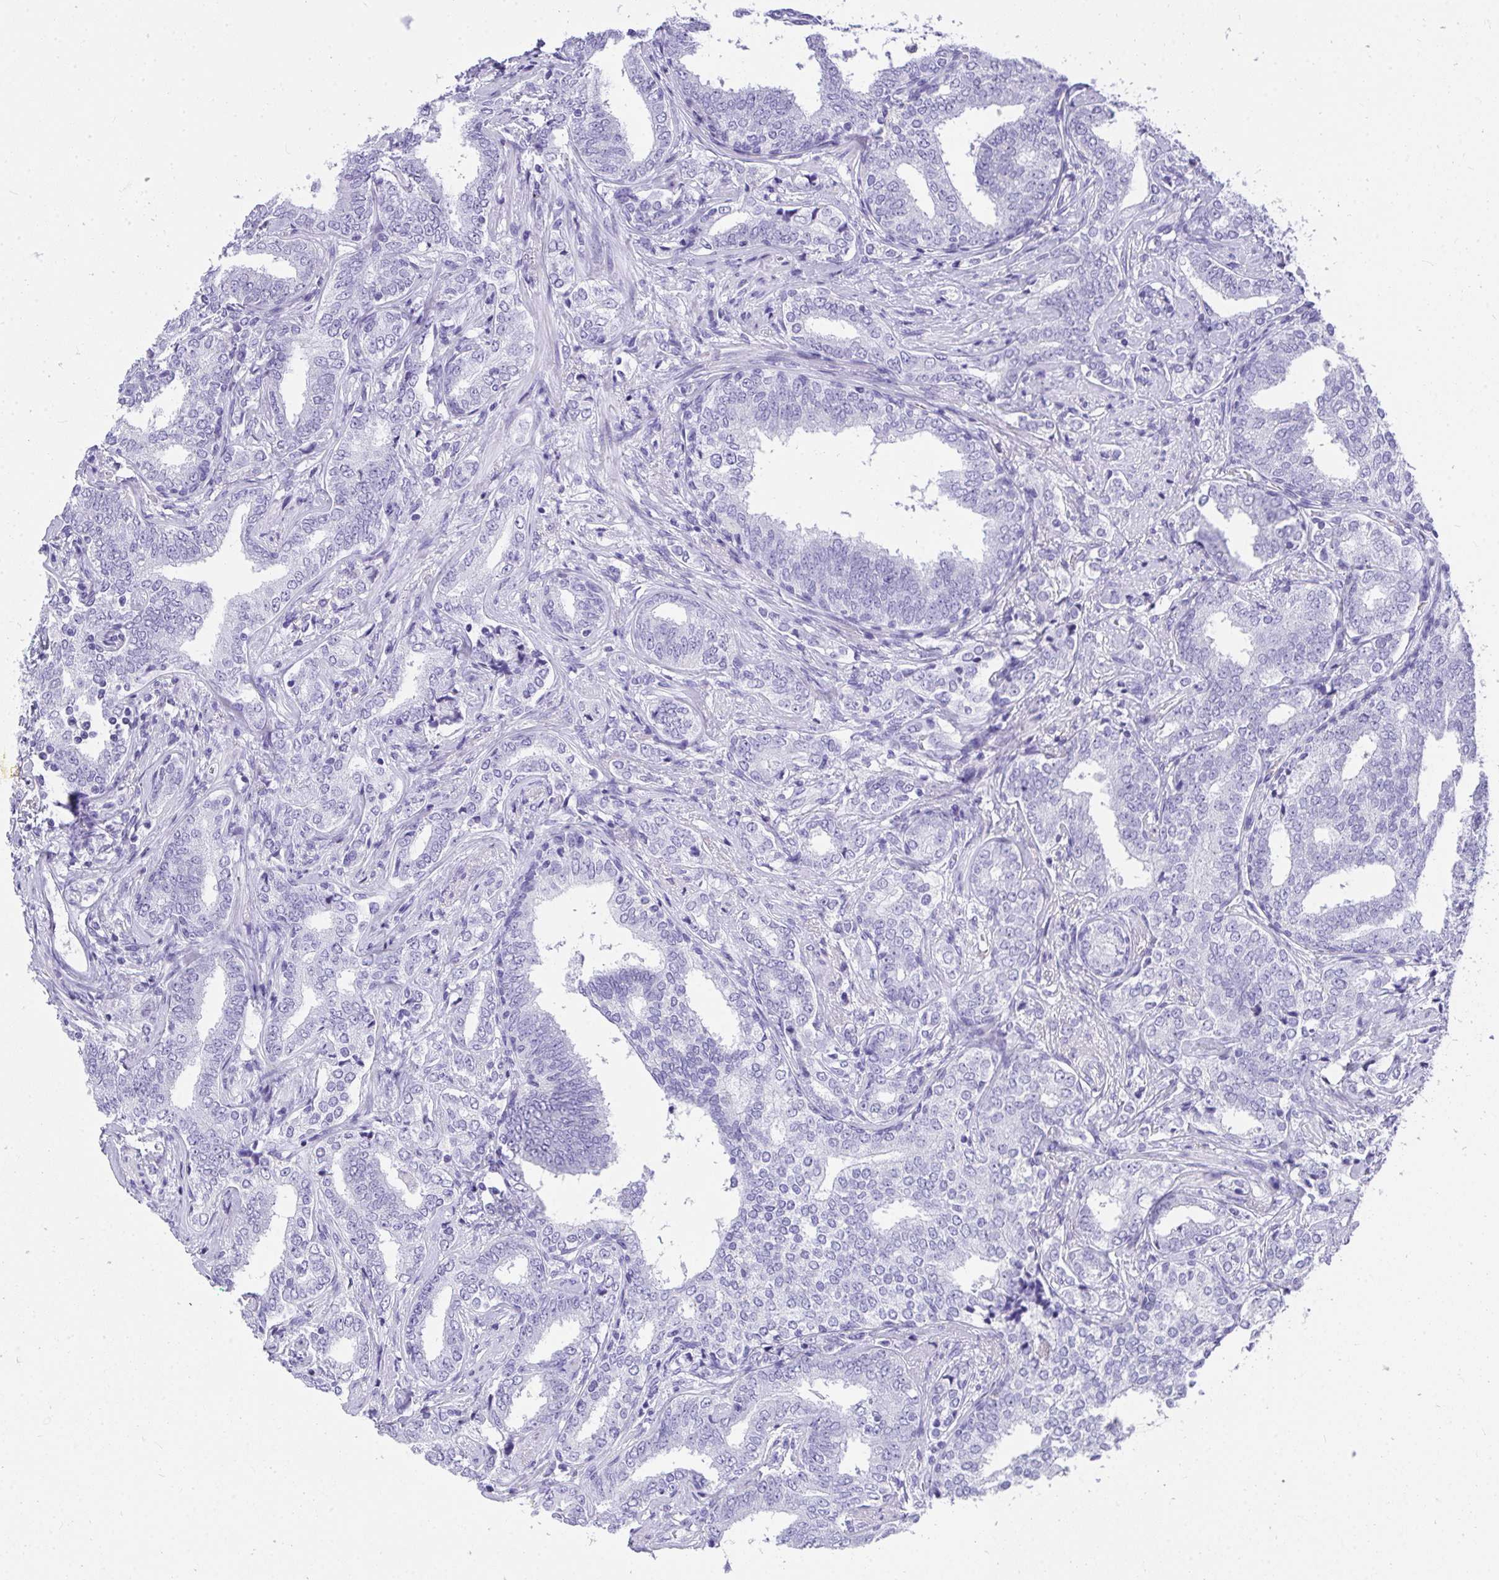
{"staining": {"intensity": "negative", "quantity": "none", "location": "none"}, "tissue": "prostate cancer", "cell_type": "Tumor cells", "image_type": "cancer", "snomed": [{"axis": "morphology", "description": "Adenocarcinoma, High grade"}, {"axis": "topography", "description": "Prostate"}], "caption": "DAB immunohistochemical staining of human prostate cancer displays no significant positivity in tumor cells.", "gene": "AVIL", "patient": {"sex": "male", "age": 72}}